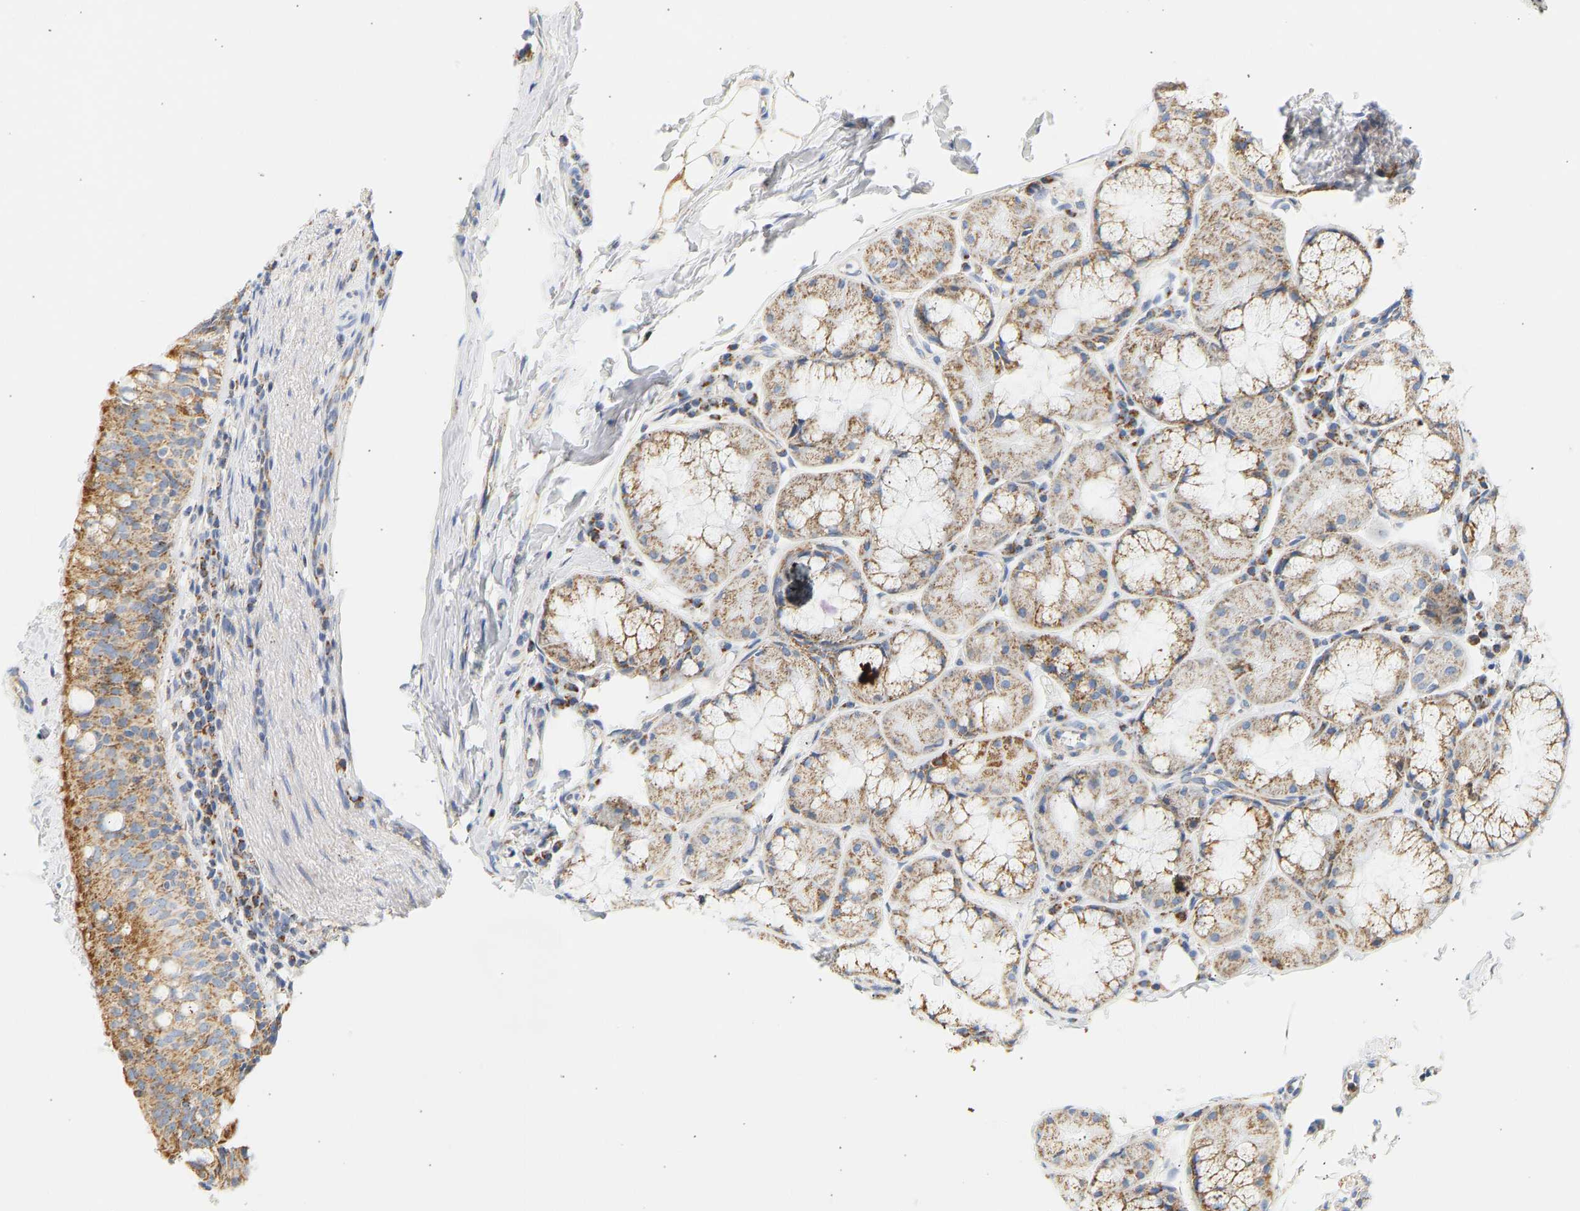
{"staining": {"intensity": "moderate", "quantity": ">75%", "location": "cytoplasmic/membranous"}, "tissue": "carcinoid", "cell_type": "Tumor cells", "image_type": "cancer", "snomed": [{"axis": "morphology", "description": "Carcinoid, malignant, NOS"}, {"axis": "topography", "description": "Lung"}], "caption": "An image showing moderate cytoplasmic/membranous expression in approximately >75% of tumor cells in carcinoid, as visualized by brown immunohistochemical staining.", "gene": "GRPEL2", "patient": {"sex": "male", "age": 30}}